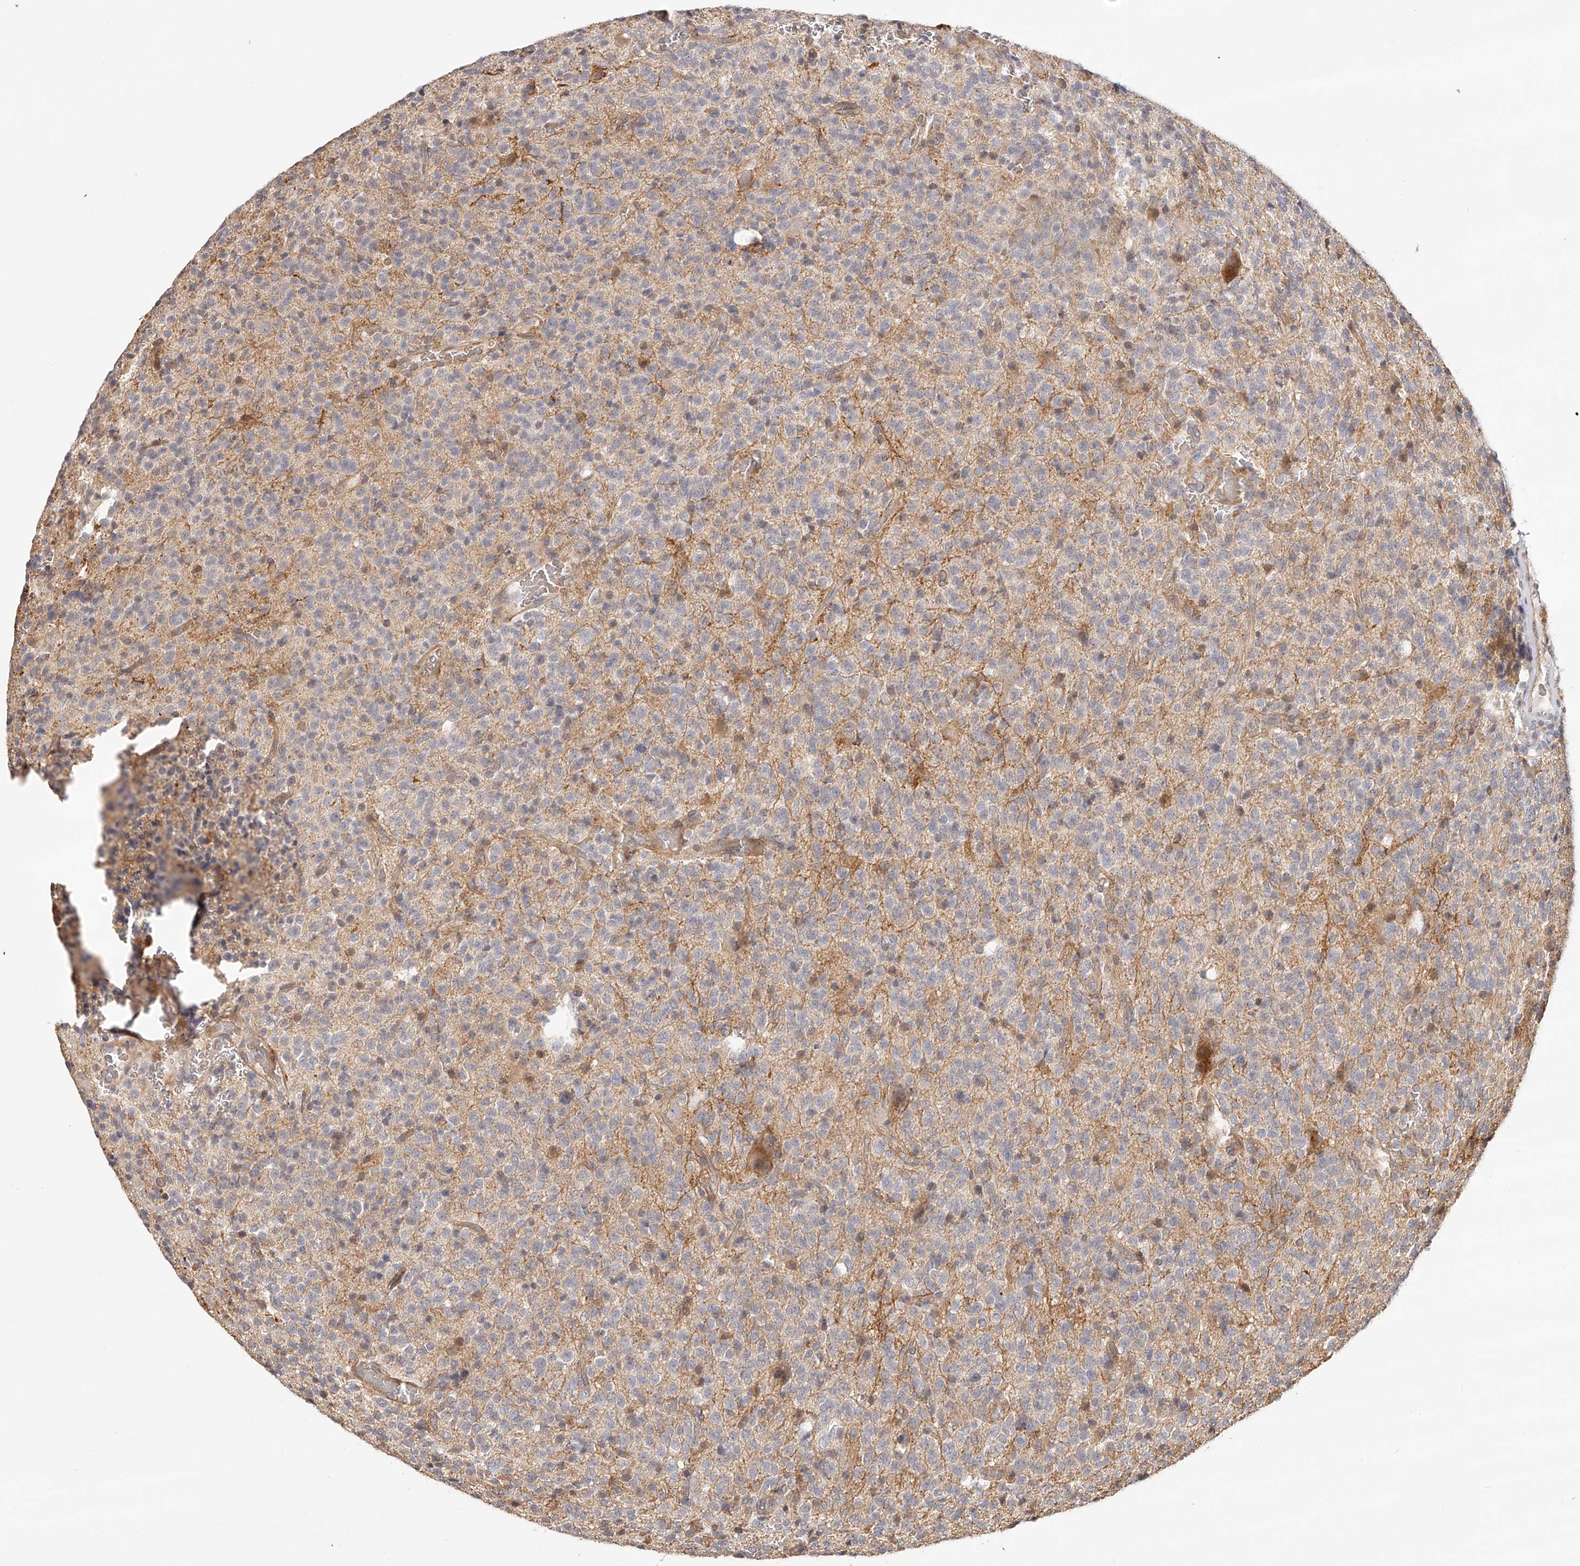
{"staining": {"intensity": "negative", "quantity": "none", "location": "none"}, "tissue": "glioma", "cell_type": "Tumor cells", "image_type": "cancer", "snomed": [{"axis": "morphology", "description": "Glioma, malignant, High grade"}, {"axis": "topography", "description": "Brain"}], "caption": "A high-resolution photomicrograph shows IHC staining of malignant glioma (high-grade), which reveals no significant positivity in tumor cells.", "gene": "ZNF582", "patient": {"sex": "male", "age": 34}}